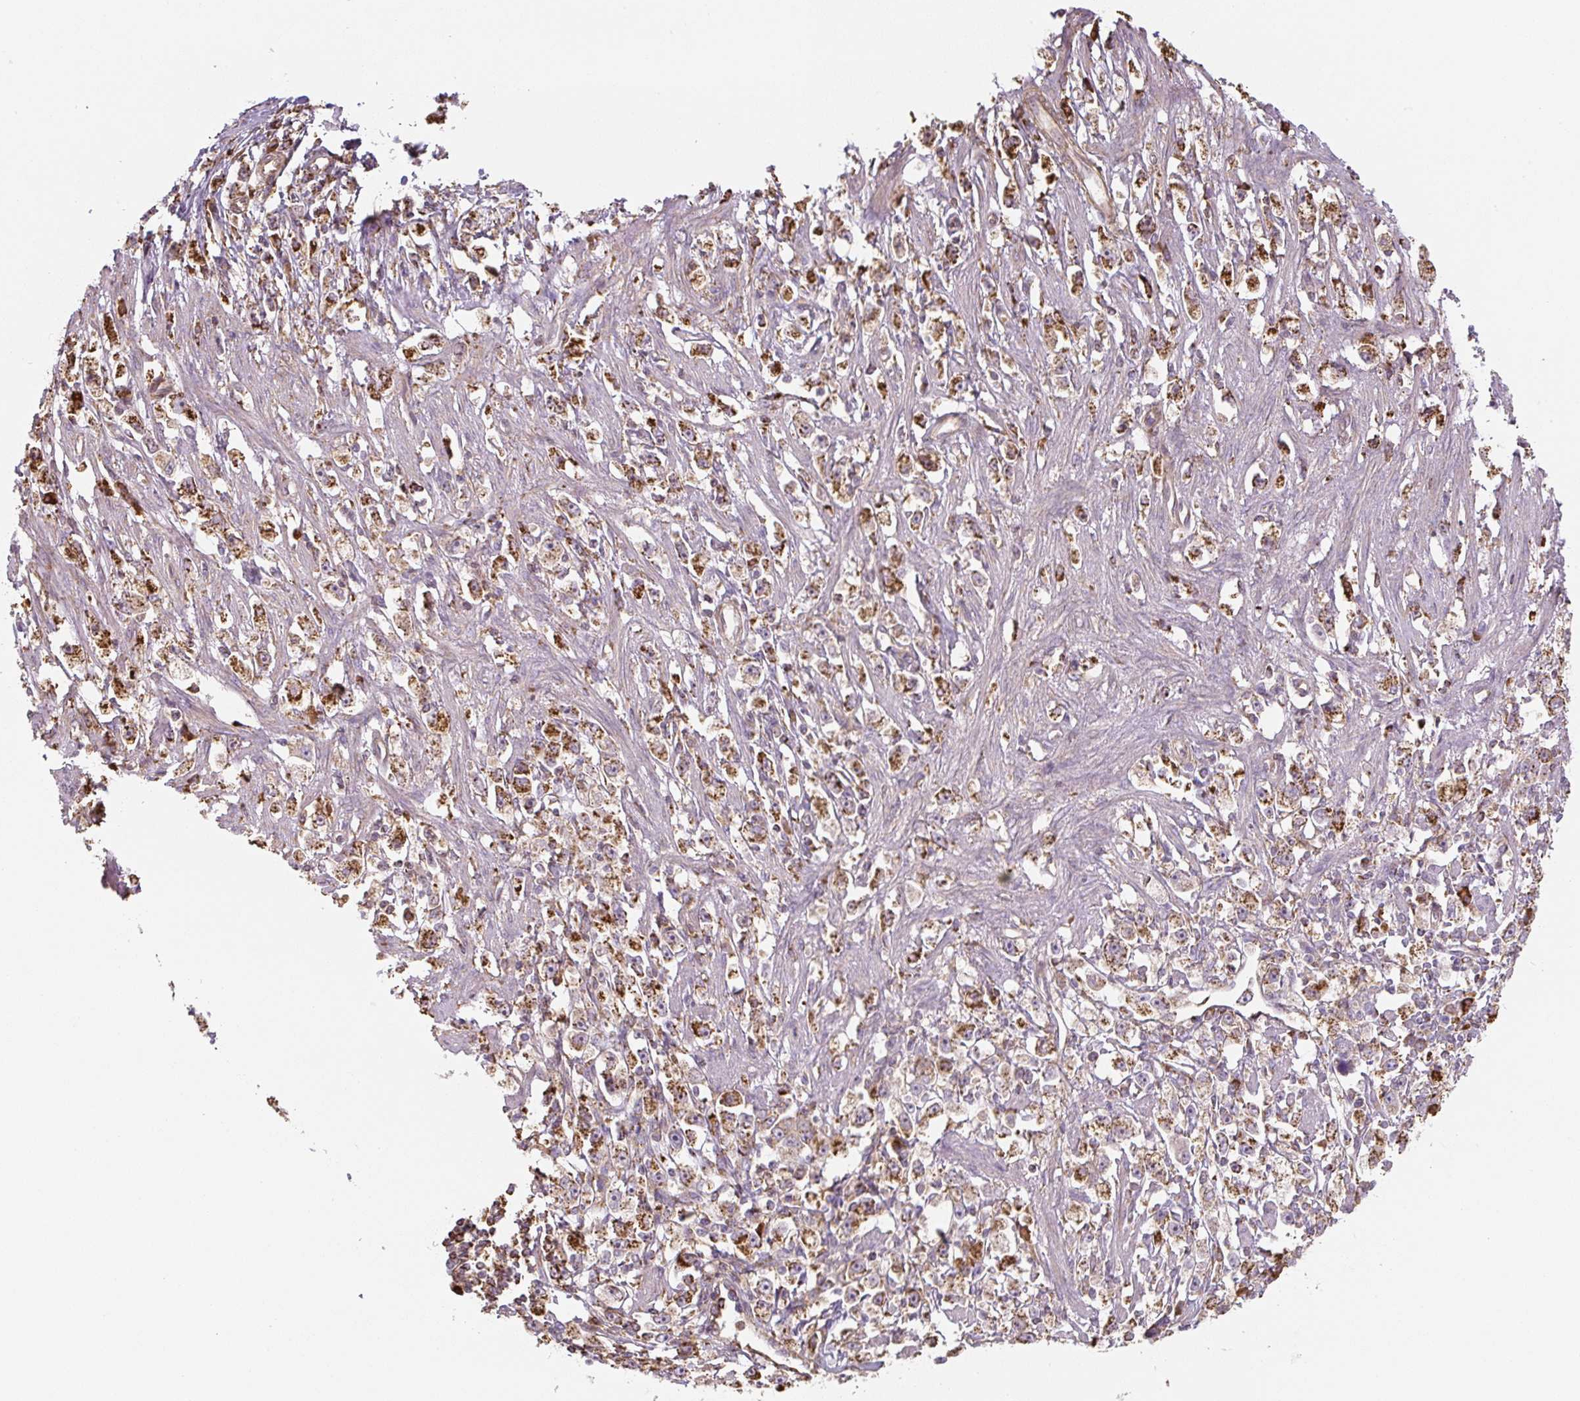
{"staining": {"intensity": "strong", "quantity": ">75%", "location": "cytoplasmic/membranous"}, "tissue": "stomach cancer", "cell_type": "Tumor cells", "image_type": "cancer", "snomed": [{"axis": "morphology", "description": "Adenocarcinoma, NOS"}, {"axis": "topography", "description": "Stomach"}], "caption": "Tumor cells display strong cytoplasmic/membranous expression in about >75% of cells in stomach adenocarcinoma.", "gene": "RASA1", "patient": {"sex": "female", "age": 59}}